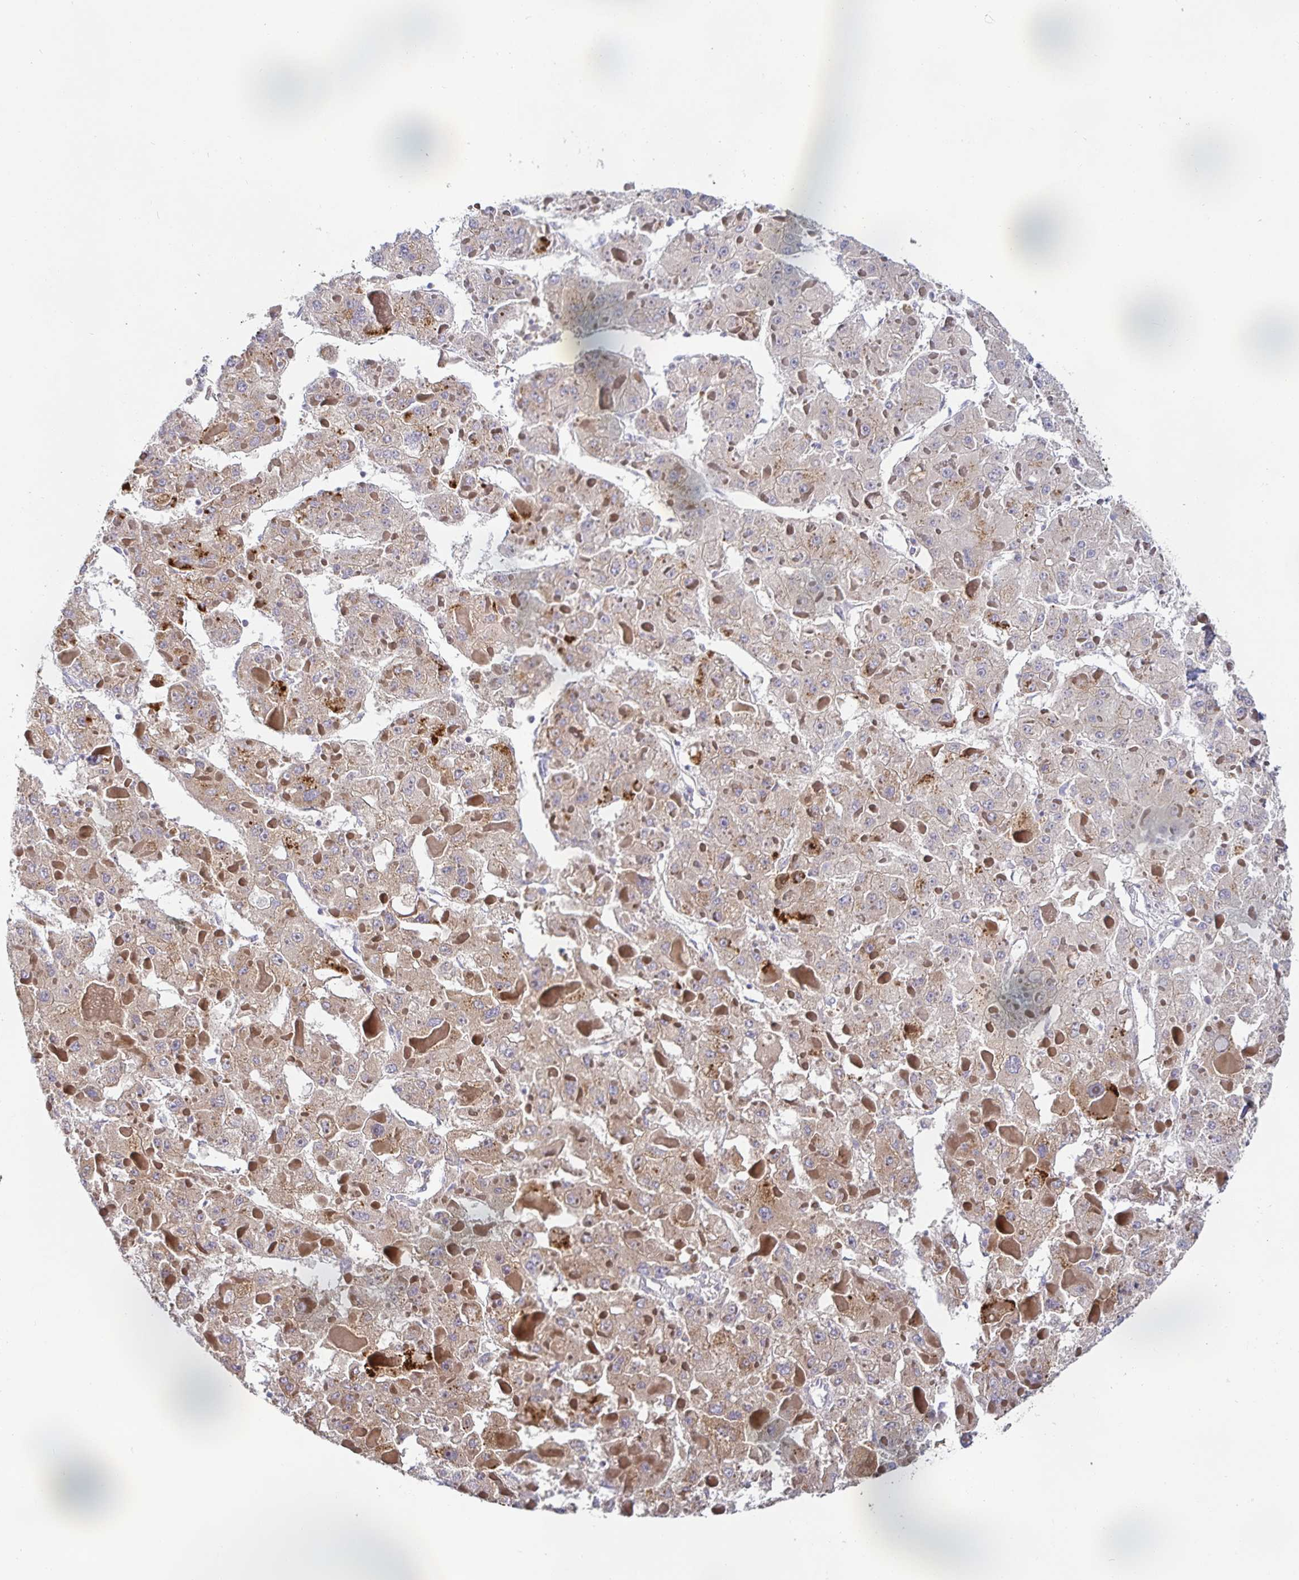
{"staining": {"intensity": "weak", "quantity": "25%-75%", "location": "cytoplasmic/membranous"}, "tissue": "liver cancer", "cell_type": "Tumor cells", "image_type": "cancer", "snomed": [{"axis": "morphology", "description": "Carcinoma, Hepatocellular, NOS"}, {"axis": "topography", "description": "Liver"}], "caption": "Immunohistochemical staining of human liver cancer reveals low levels of weak cytoplasmic/membranous staining in about 25%-75% of tumor cells. (DAB = brown stain, brightfield microscopy at high magnification).", "gene": "METTL22", "patient": {"sex": "female", "age": 73}}